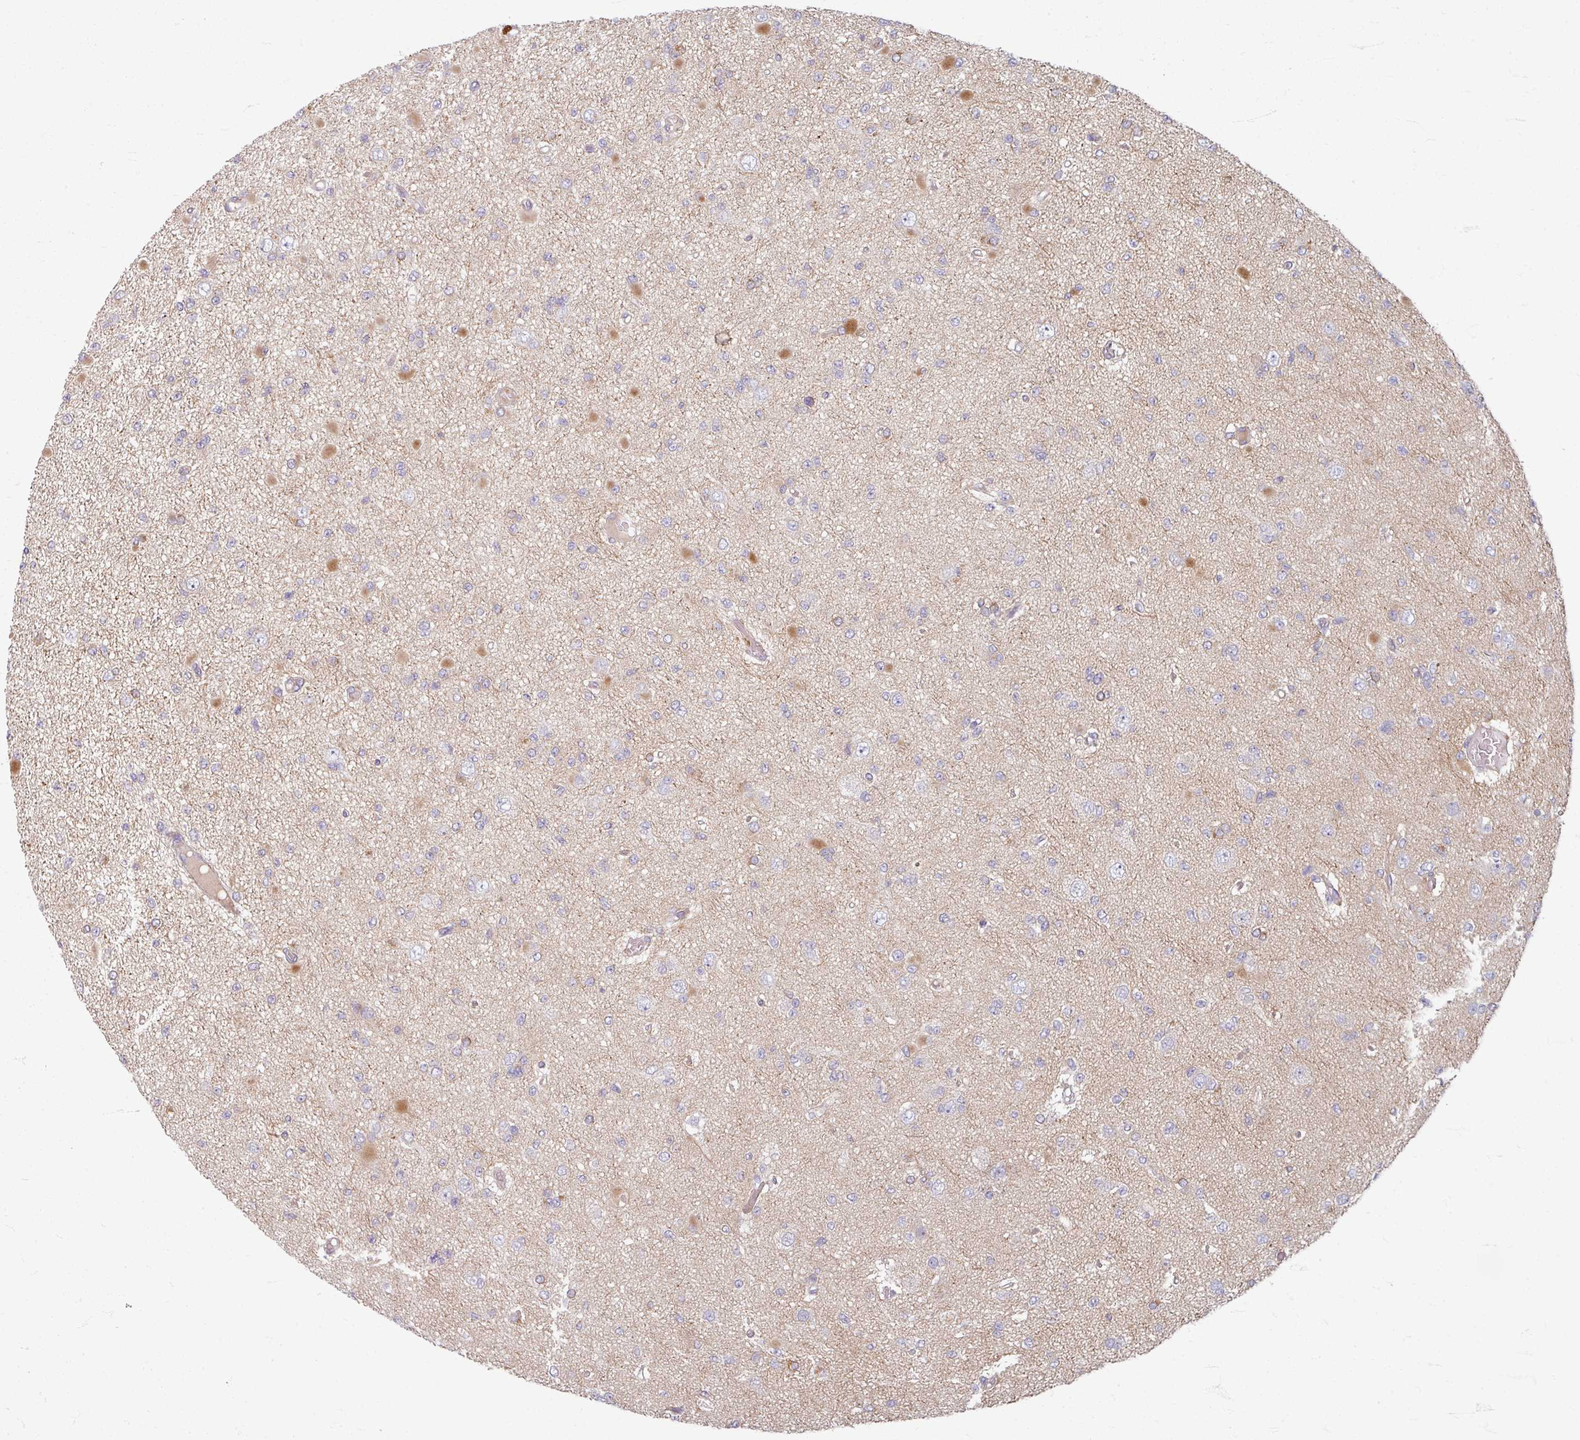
{"staining": {"intensity": "negative", "quantity": "none", "location": "none"}, "tissue": "glioma", "cell_type": "Tumor cells", "image_type": "cancer", "snomed": [{"axis": "morphology", "description": "Glioma, malignant, Low grade"}, {"axis": "topography", "description": "Brain"}], "caption": "A high-resolution image shows IHC staining of glioma, which shows no significant expression in tumor cells.", "gene": "GABARAPL1", "patient": {"sex": "female", "age": 22}}